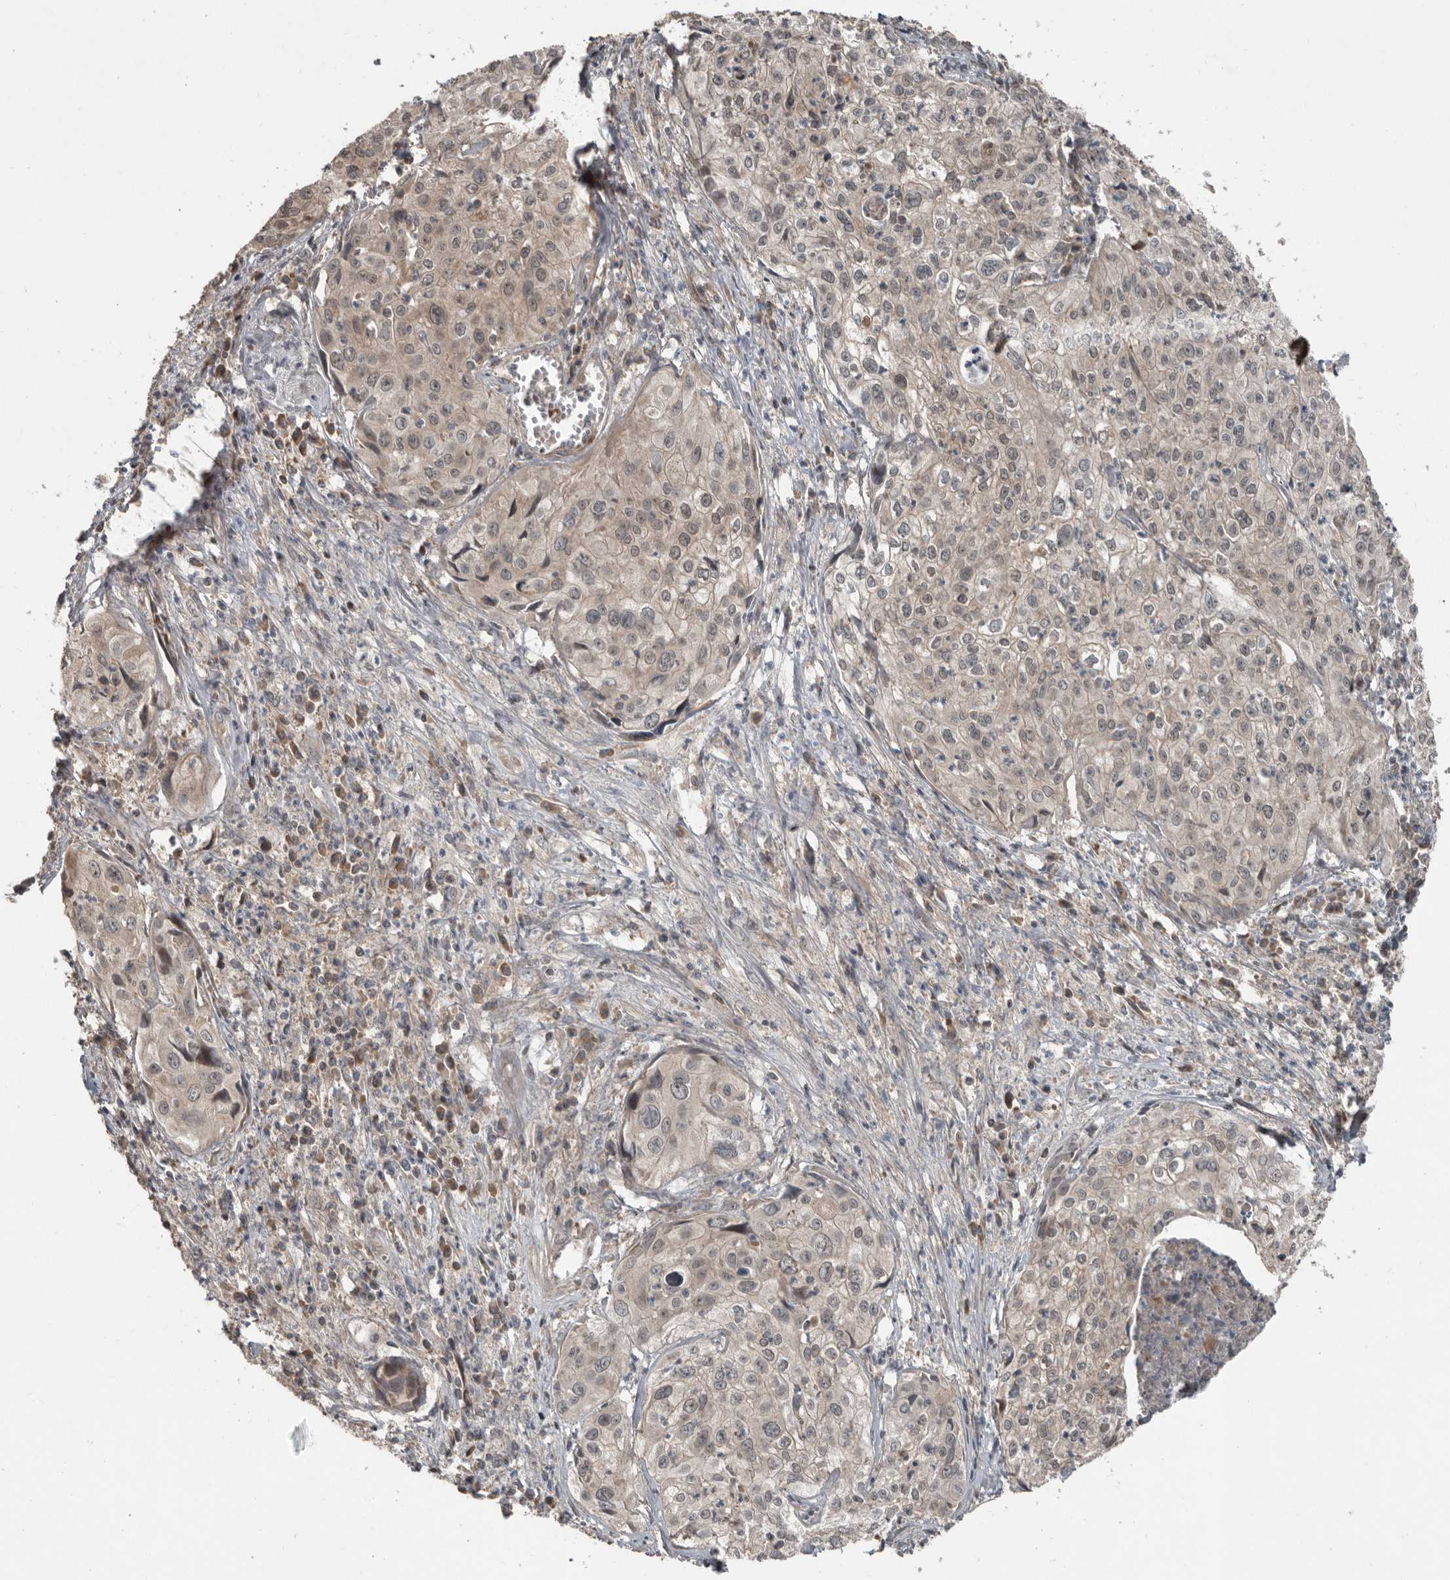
{"staining": {"intensity": "weak", "quantity": "<25%", "location": "cytoplasmic/membranous"}, "tissue": "cervical cancer", "cell_type": "Tumor cells", "image_type": "cancer", "snomed": [{"axis": "morphology", "description": "Squamous cell carcinoma, NOS"}, {"axis": "topography", "description": "Cervix"}], "caption": "Cervical cancer (squamous cell carcinoma) stained for a protein using immunohistochemistry shows no expression tumor cells.", "gene": "SLC6A7", "patient": {"sex": "female", "age": 31}}